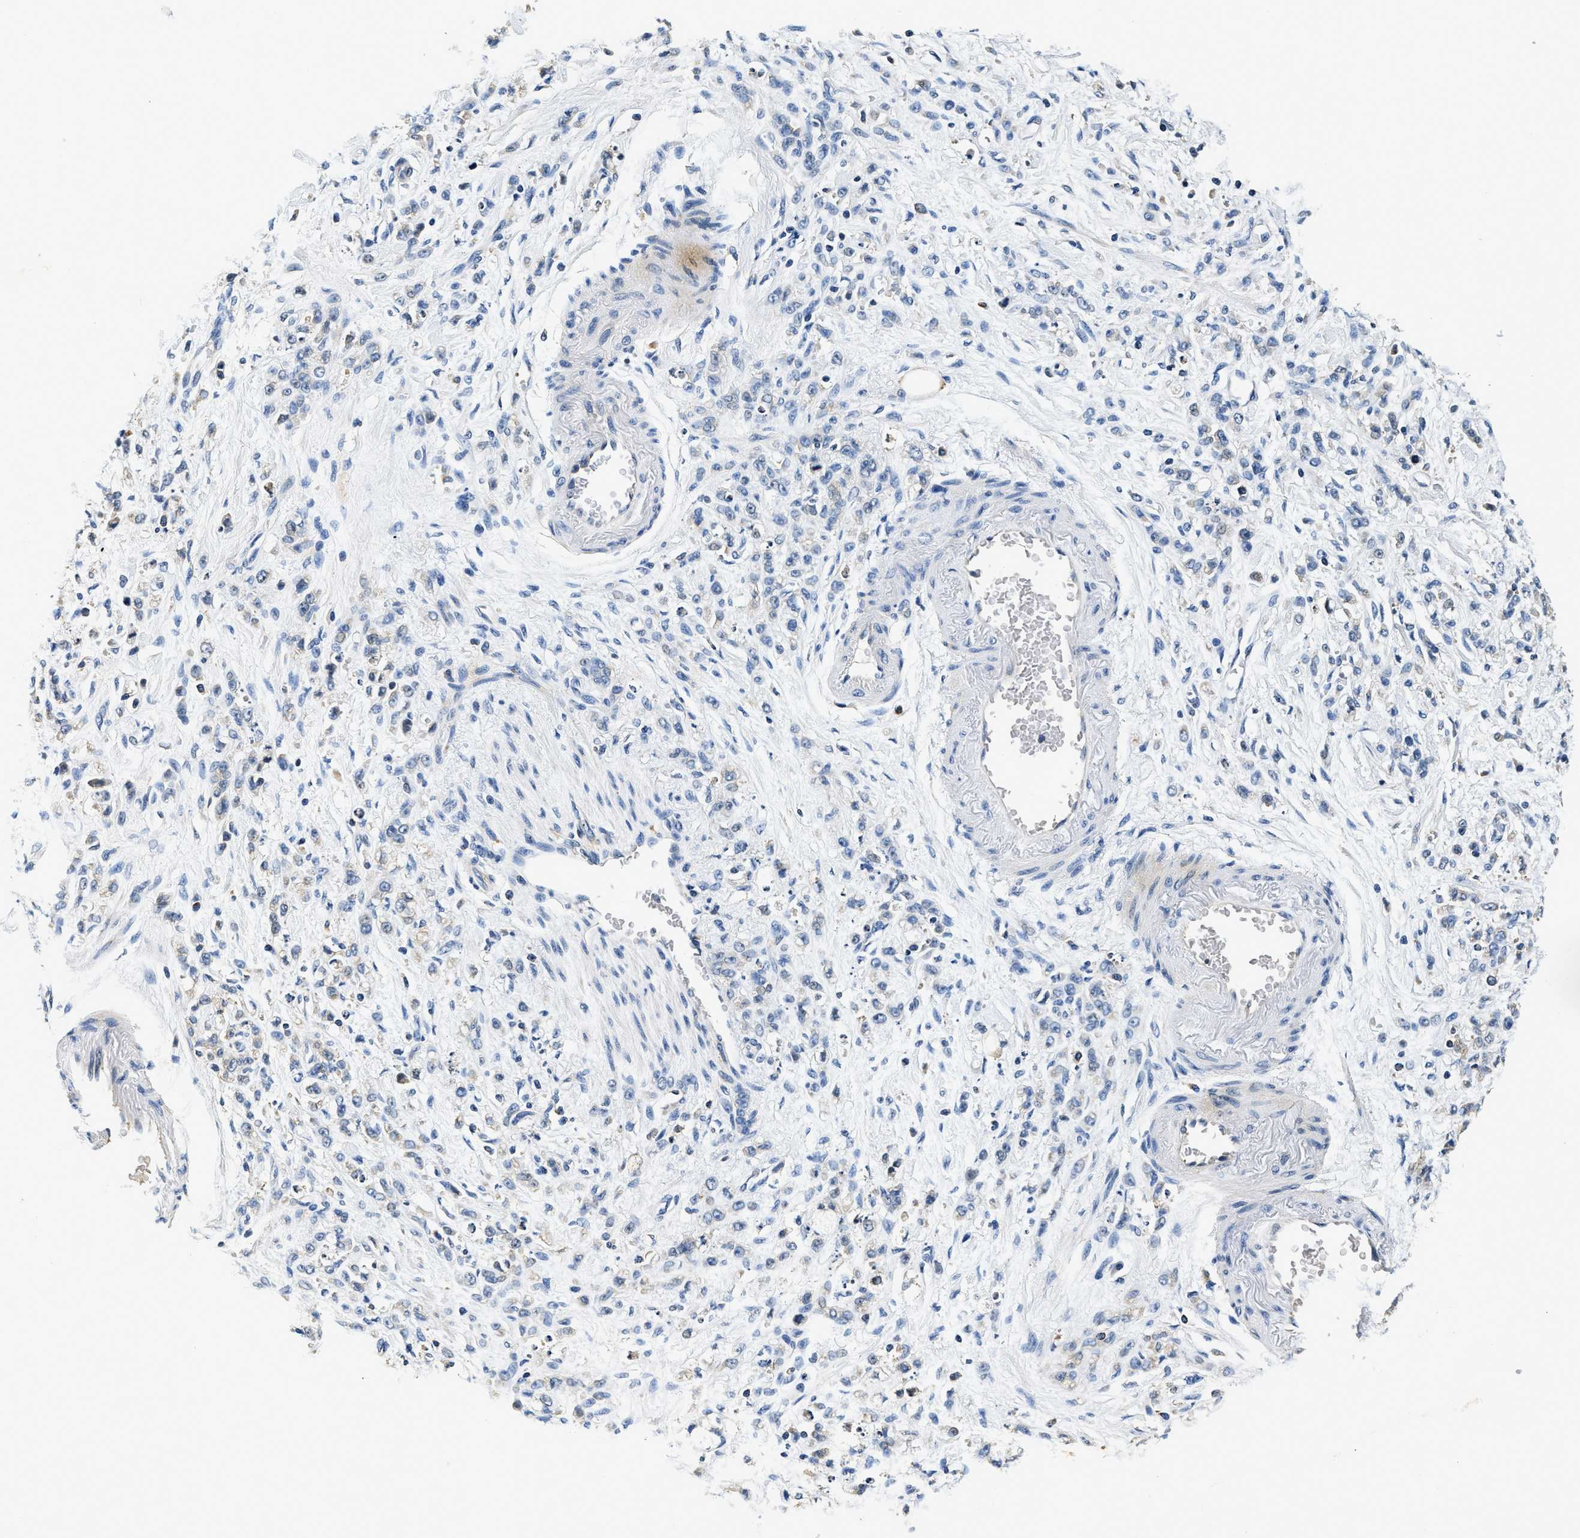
{"staining": {"intensity": "negative", "quantity": "none", "location": "none"}, "tissue": "stomach cancer", "cell_type": "Tumor cells", "image_type": "cancer", "snomed": [{"axis": "morphology", "description": "Normal tissue, NOS"}, {"axis": "morphology", "description": "Adenocarcinoma, NOS"}, {"axis": "topography", "description": "Stomach"}], "caption": "Tumor cells show no significant expression in stomach adenocarcinoma.", "gene": "RESF1", "patient": {"sex": "male", "age": 82}}